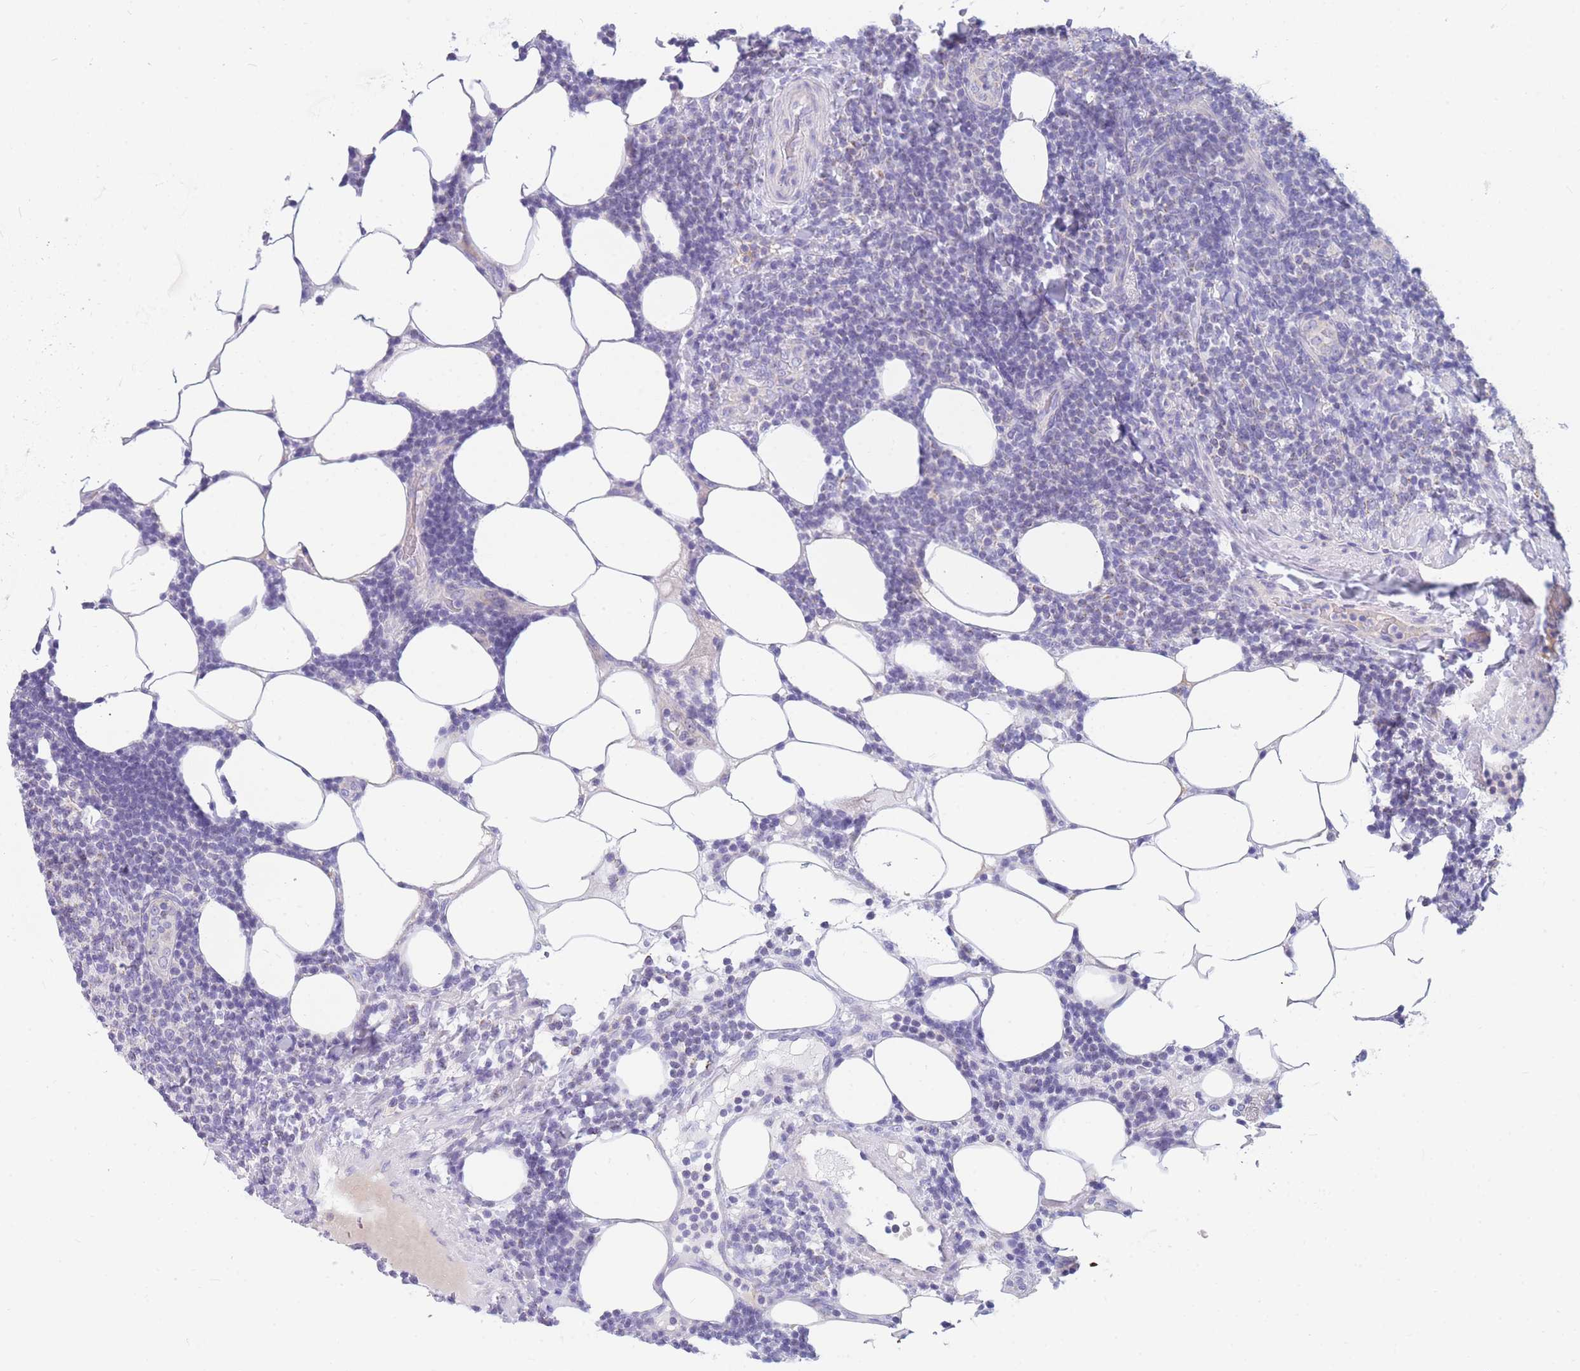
{"staining": {"intensity": "negative", "quantity": "none", "location": "none"}, "tissue": "lymphoma", "cell_type": "Tumor cells", "image_type": "cancer", "snomed": [{"axis": "morphology", "description": "Malignant lymphoma, non-Hodgkin's type, Low grade"}, {"axis": "topography", "description": "Lymph node"}], "caption": "DAB immunohistochemical staining of malignant lymphoma, non-Hodgkin's type (low-grade) reveals no significant staining in tumor cells. The staining was performed using DAB (3,3'-diaminobenzidine) to visualize the protein expression in brown, while the nuclei were stained in blue with hematoxylin (Magnification: 20x).", "gene": "DHRS11", "patient": {"sex": "male", "age": 66}}